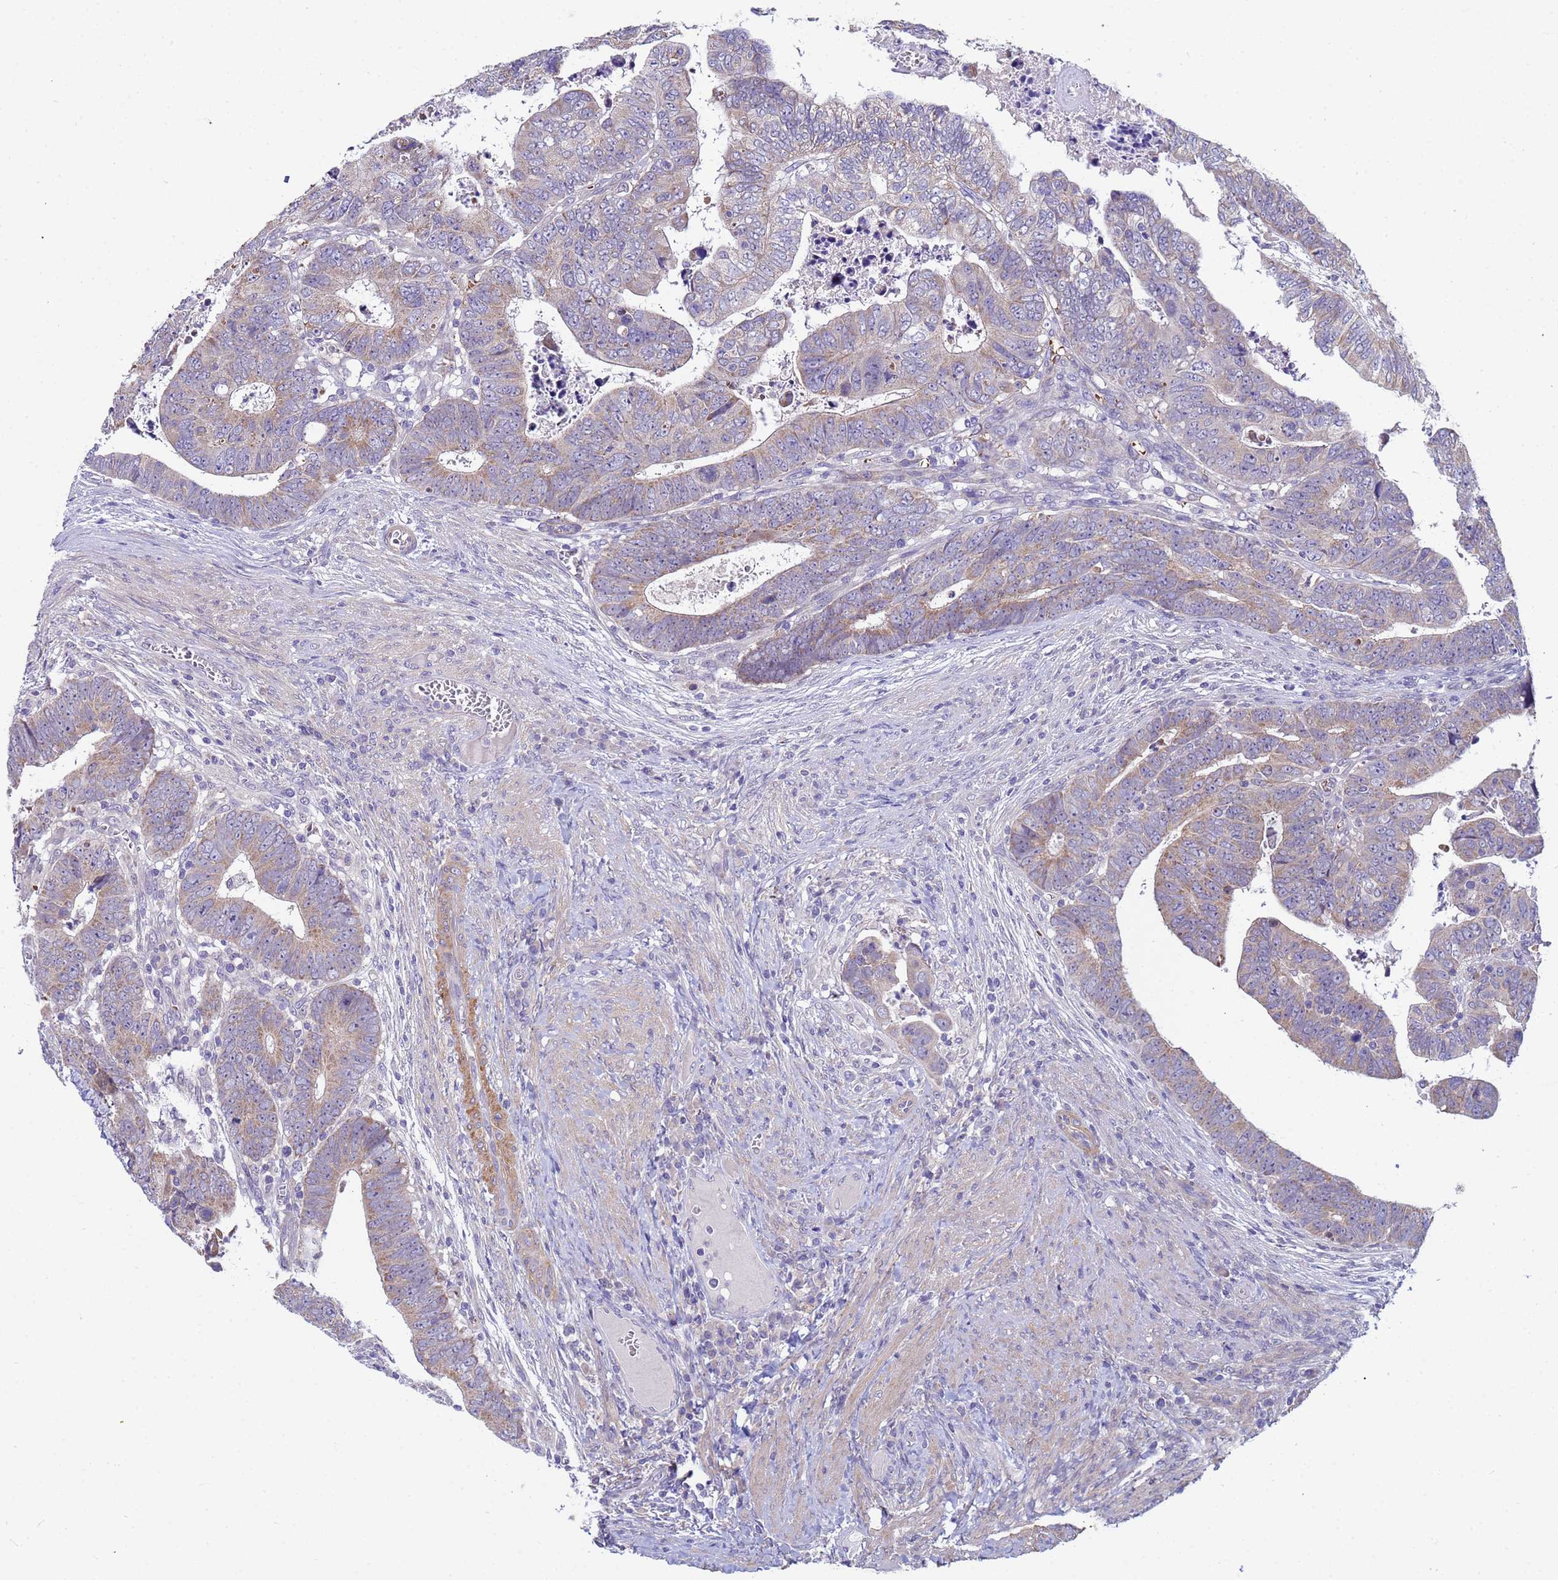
{"staining": {"intensity": "weak", "quantity": "25%-75%", "location": "cytoplasmic/membranous"}, "tissue": "colorectal cancer", "cell_type": "Tumor cells", "image_type": "cancer", "snomed": [{"axis": "morphology", "description": "Normal tissue, NOS"}, {"axis": "morphology", "description": "Adenocarcinoma, NOS"}, {"axis": "topography", "description": "Rectum"}], "caption": "Protein staining of adenocarcinoma (colorectal) tissue reveals weak cytoplasmic/membranous positivity in about 25%-75% of tumor cells.", "gene": "CLHC1", "patient": {"sex": "female", "age": 65}}